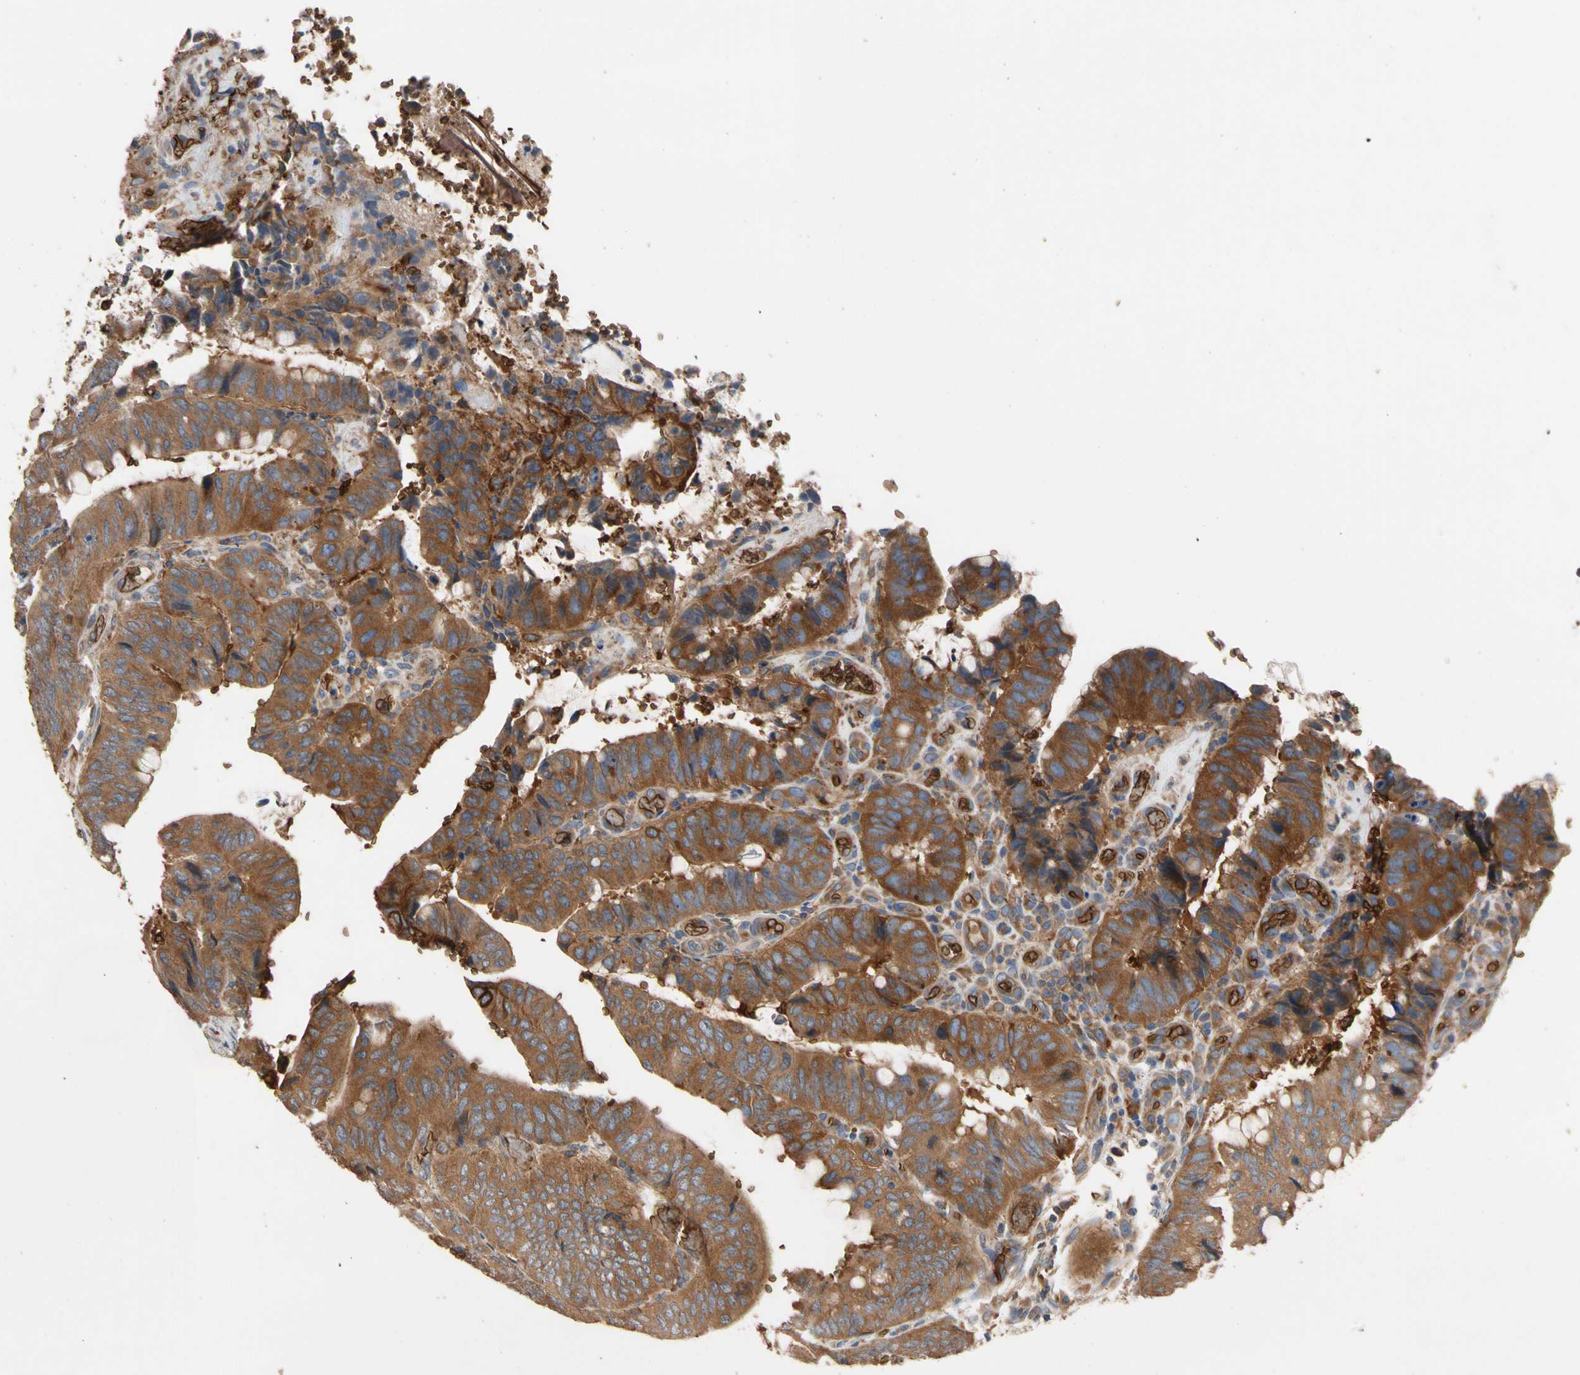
{"staining": {"intensity": "strong", "quantity": "25%-75%", "location": "cytoplasmic/membranous"}, "tissue": "colorectal cancer", "cell_type": "Tumor cells", "image_type": "cancer", "snomed": [{"axis": "morphology", "description": "Normal tissue, NOS"}, {"axis": "morphology", "description": "Adenocarcinoma, NOS"}, {"axis": "topography", "description": "Rectum"}, {"axis": "topography", "description": "Peripheral nerve tissue"}], "caption": "Protein staining displays strong cytoplasmic/membranous positivity in about 25%-75% of tumor cells in colorectal adenocarcinoma. (Stains: DAB (3,3'-diaminobenzidine) in brown, nuclei in blue, Microscopy: brightfield microscopy at high magnification).", "gene": "RIOK2", "patient": {"sex": "male", "age": 92}}